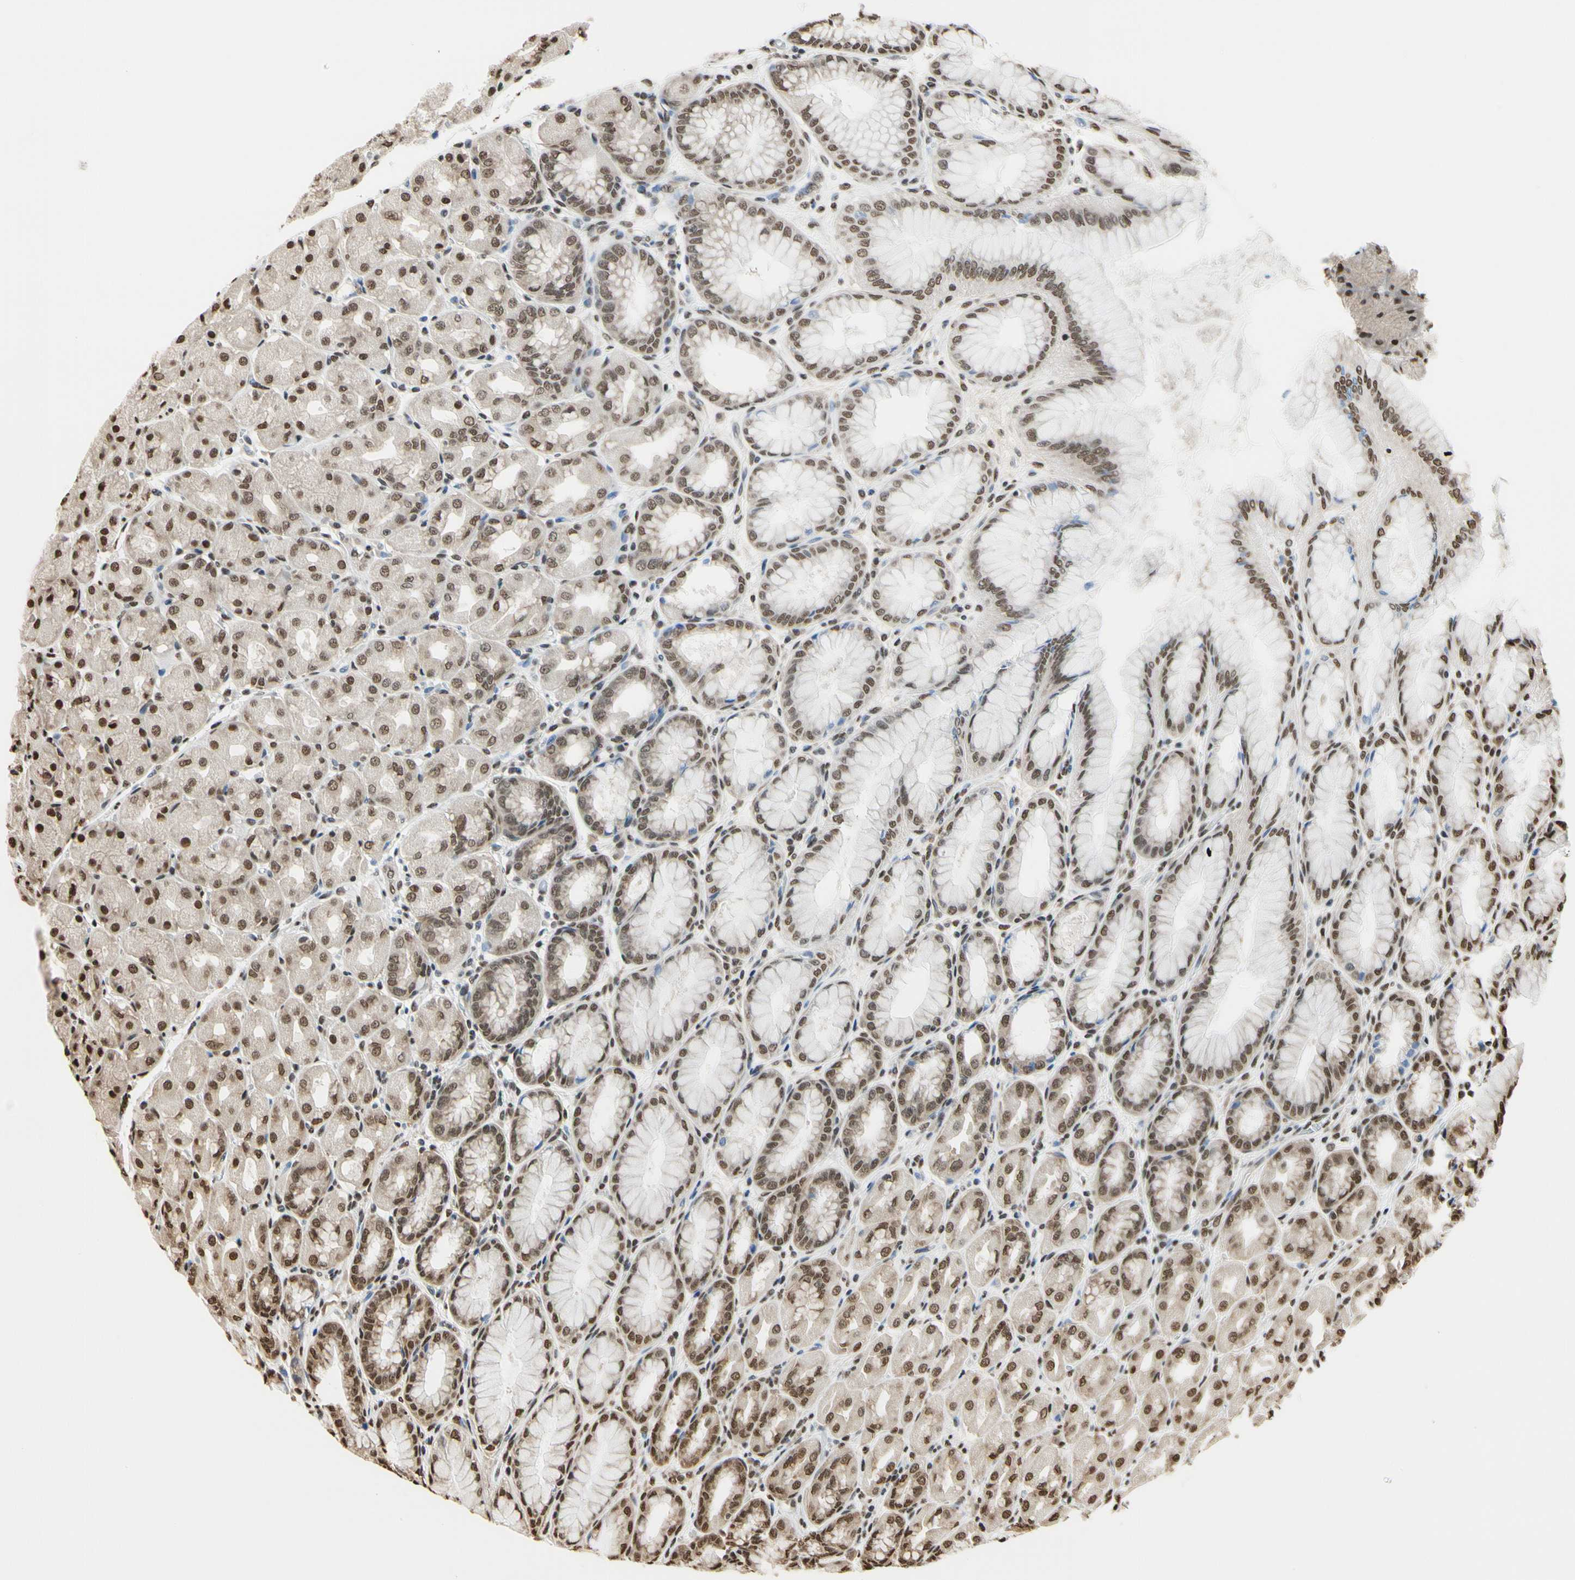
{"staining": {"intensity": "strong", "quantity": ">75%", "location": "cytoplasmic/membranous,nuclear"}, "tissue": "stomach", "cell_type": "Glandular cells", "image_type": "normal", "snomed": [{"axis": "morphology", "description": "Normal tissue, NOS"}, {"axis": "topography", "description": "Stomach, upper"}], "caption": "Stomach stained with DAB (3,3'-diaminobenzidine) immunohistochemistry demonstrates high levels of strong cytoplasmic/membranous,nuclear positivity in approximately >75% of glandular cells. The staining was performed using DAB (3,3'-diaminobenzidine), with brown indicating positive protein expression. Nuclei are stained blue with hematoxylin.", "gene": "HNRNPK", "patient": {"sex": "female", "age": 56}}